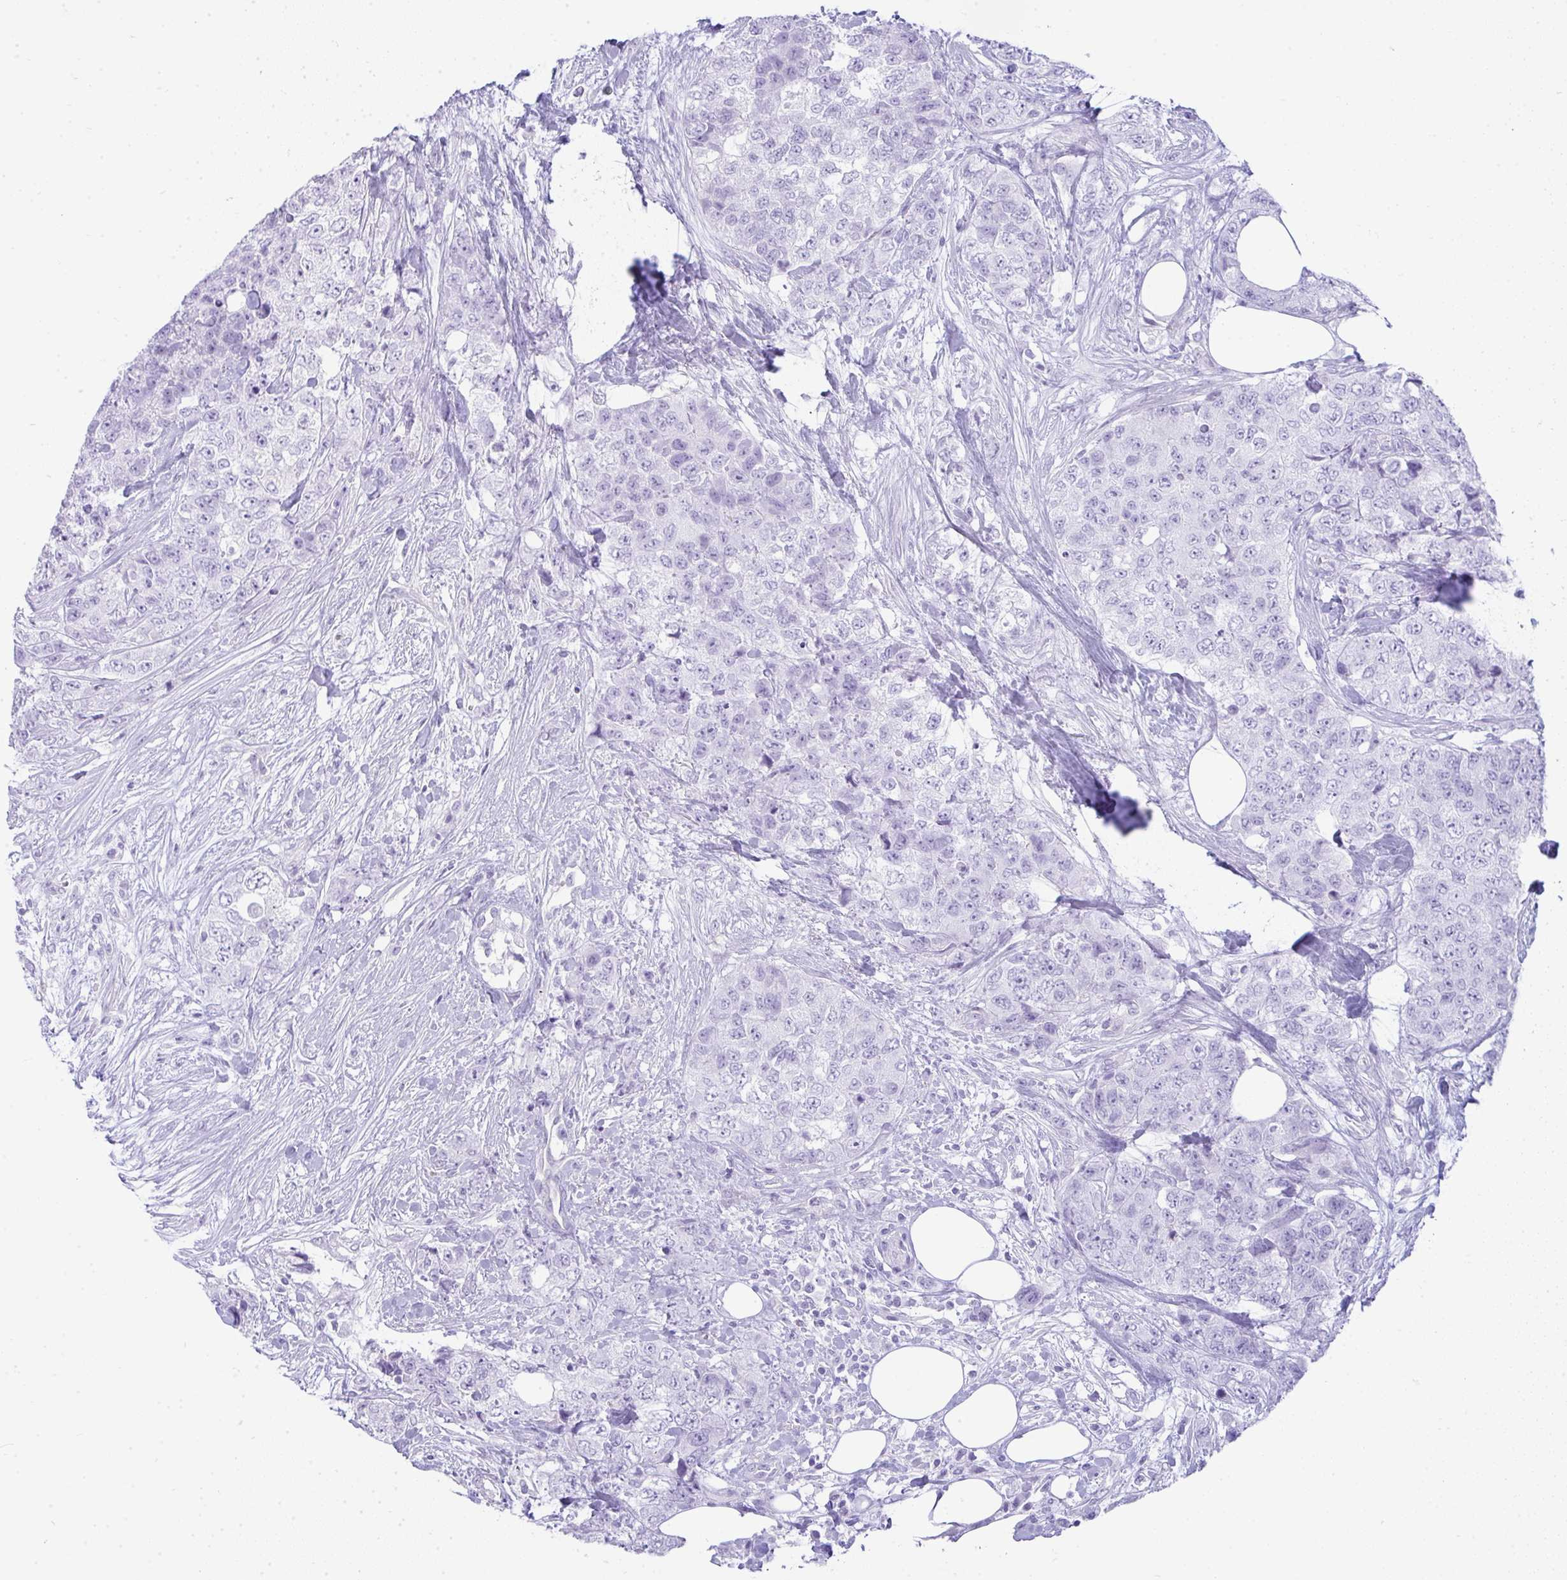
{"staining": {"intensity": "negative", "quantity": "none", "location": "none"}, "tissue": "urothelial cancer", "cell_type": "Tumor cells", "image_type": "cancer", "snomed": [{"axis": "morphology", "description": "Urothelial carcinoma, High grade"}, {"axis": "topography", "description": "Urinary bladder"}], "caption": "Protein analysis of high-grade urothelial carcinoma exhibits no significant positivity in tumor cells. (Brightfield microscopy of DAB immunohistochemistry (IHC) at high magnification).", "gene": "RASL10A", "patient": {"sex": "female", "age": 78}}